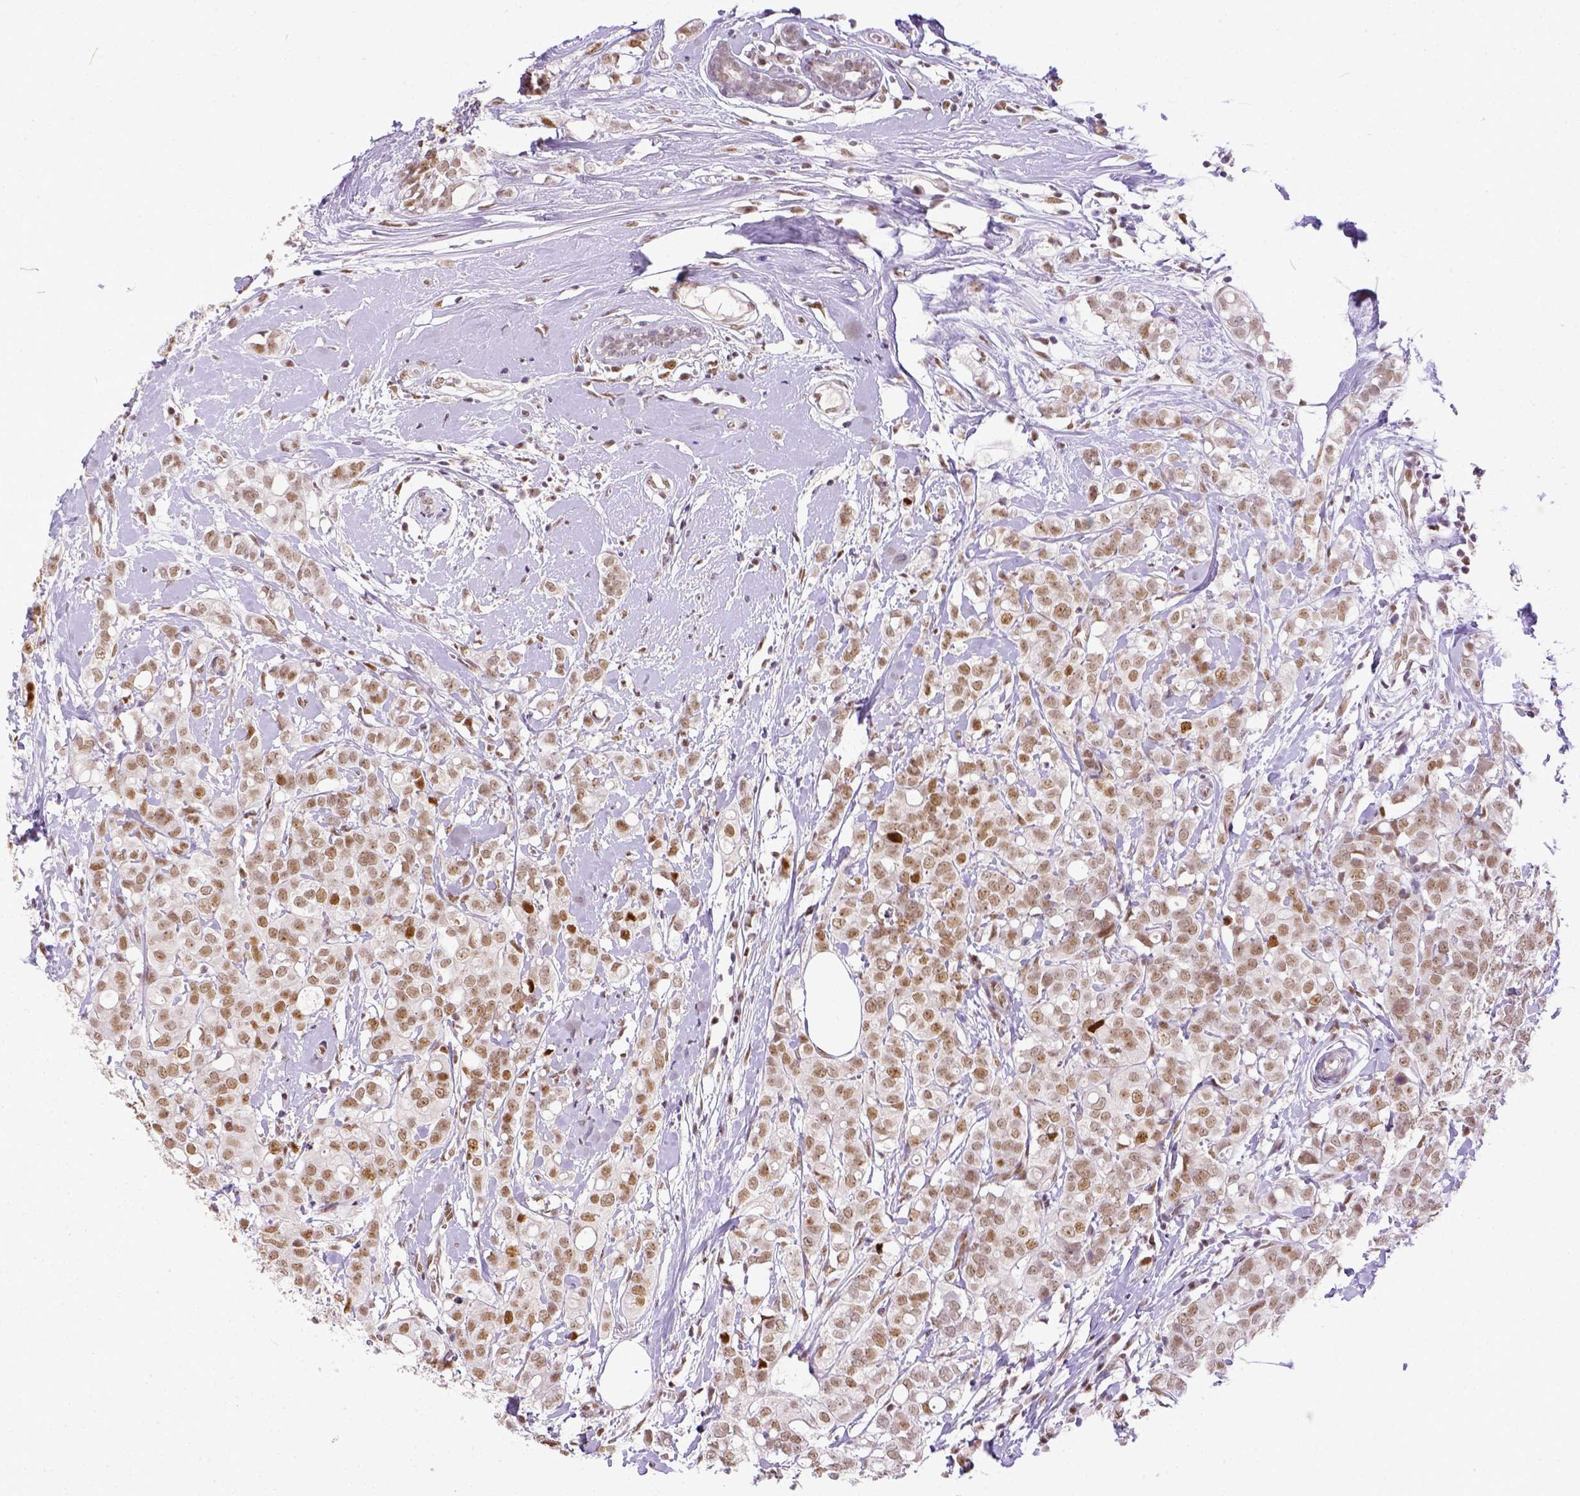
{"staining": {"intensity": "weak", "quantity": ">75%", "location": "cytoplasmic/membranous"}, "tissue": "breast cancer", "cell_type": "Tumor cells", "image_type": "cancer", "snomed": [{"axis": "morphology", "description": "Duct carcinoma"}, {"axis": "topography", "description": "Breast"}], "caption": "The photomicrograph displays a brown stain indicating the presence of a protein in the cytoplasmic/membranous of tumor cells in breast cancer.", "gene": "ERCC1", "patient": {"sex": "female", "age": 40}}